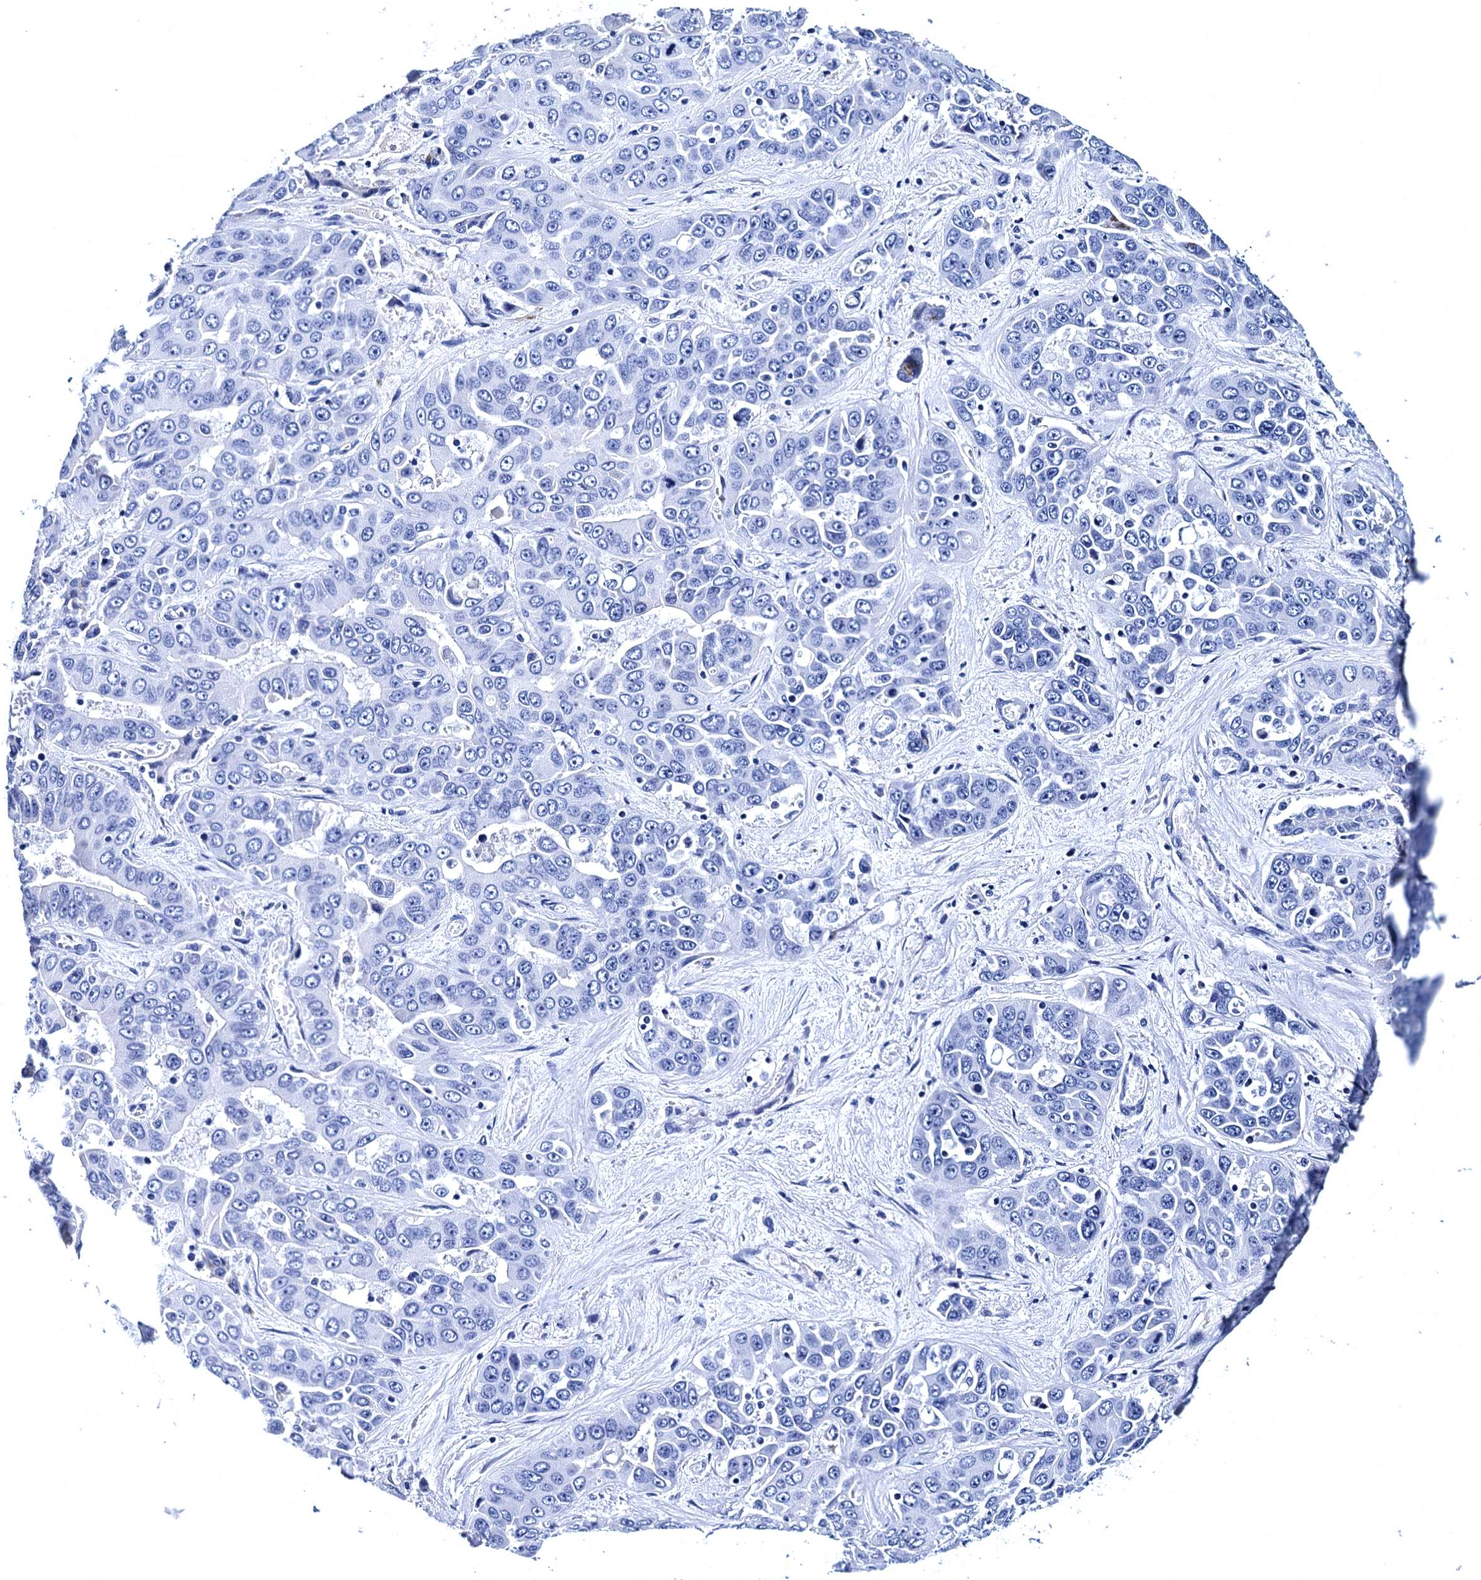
{"staining": {"intensity": "negative", "quantity": "none", "location": "none"}, "tissue": "liver cancer", "cell_type": "Tumor cells", "image_type": "cancer", "snomed": [{"axis": "morphology", "description": "Cholangiocarcinoma"}, {"axis": "topography", "description": "Liver"}], "caption": "Immunohistochemistry micrograph of liver cancer stained for a protein (brown), which displays no staining in tumor cells.", "gene": "MYBPC3", "patient": {"sex": "female", "age": 52}}